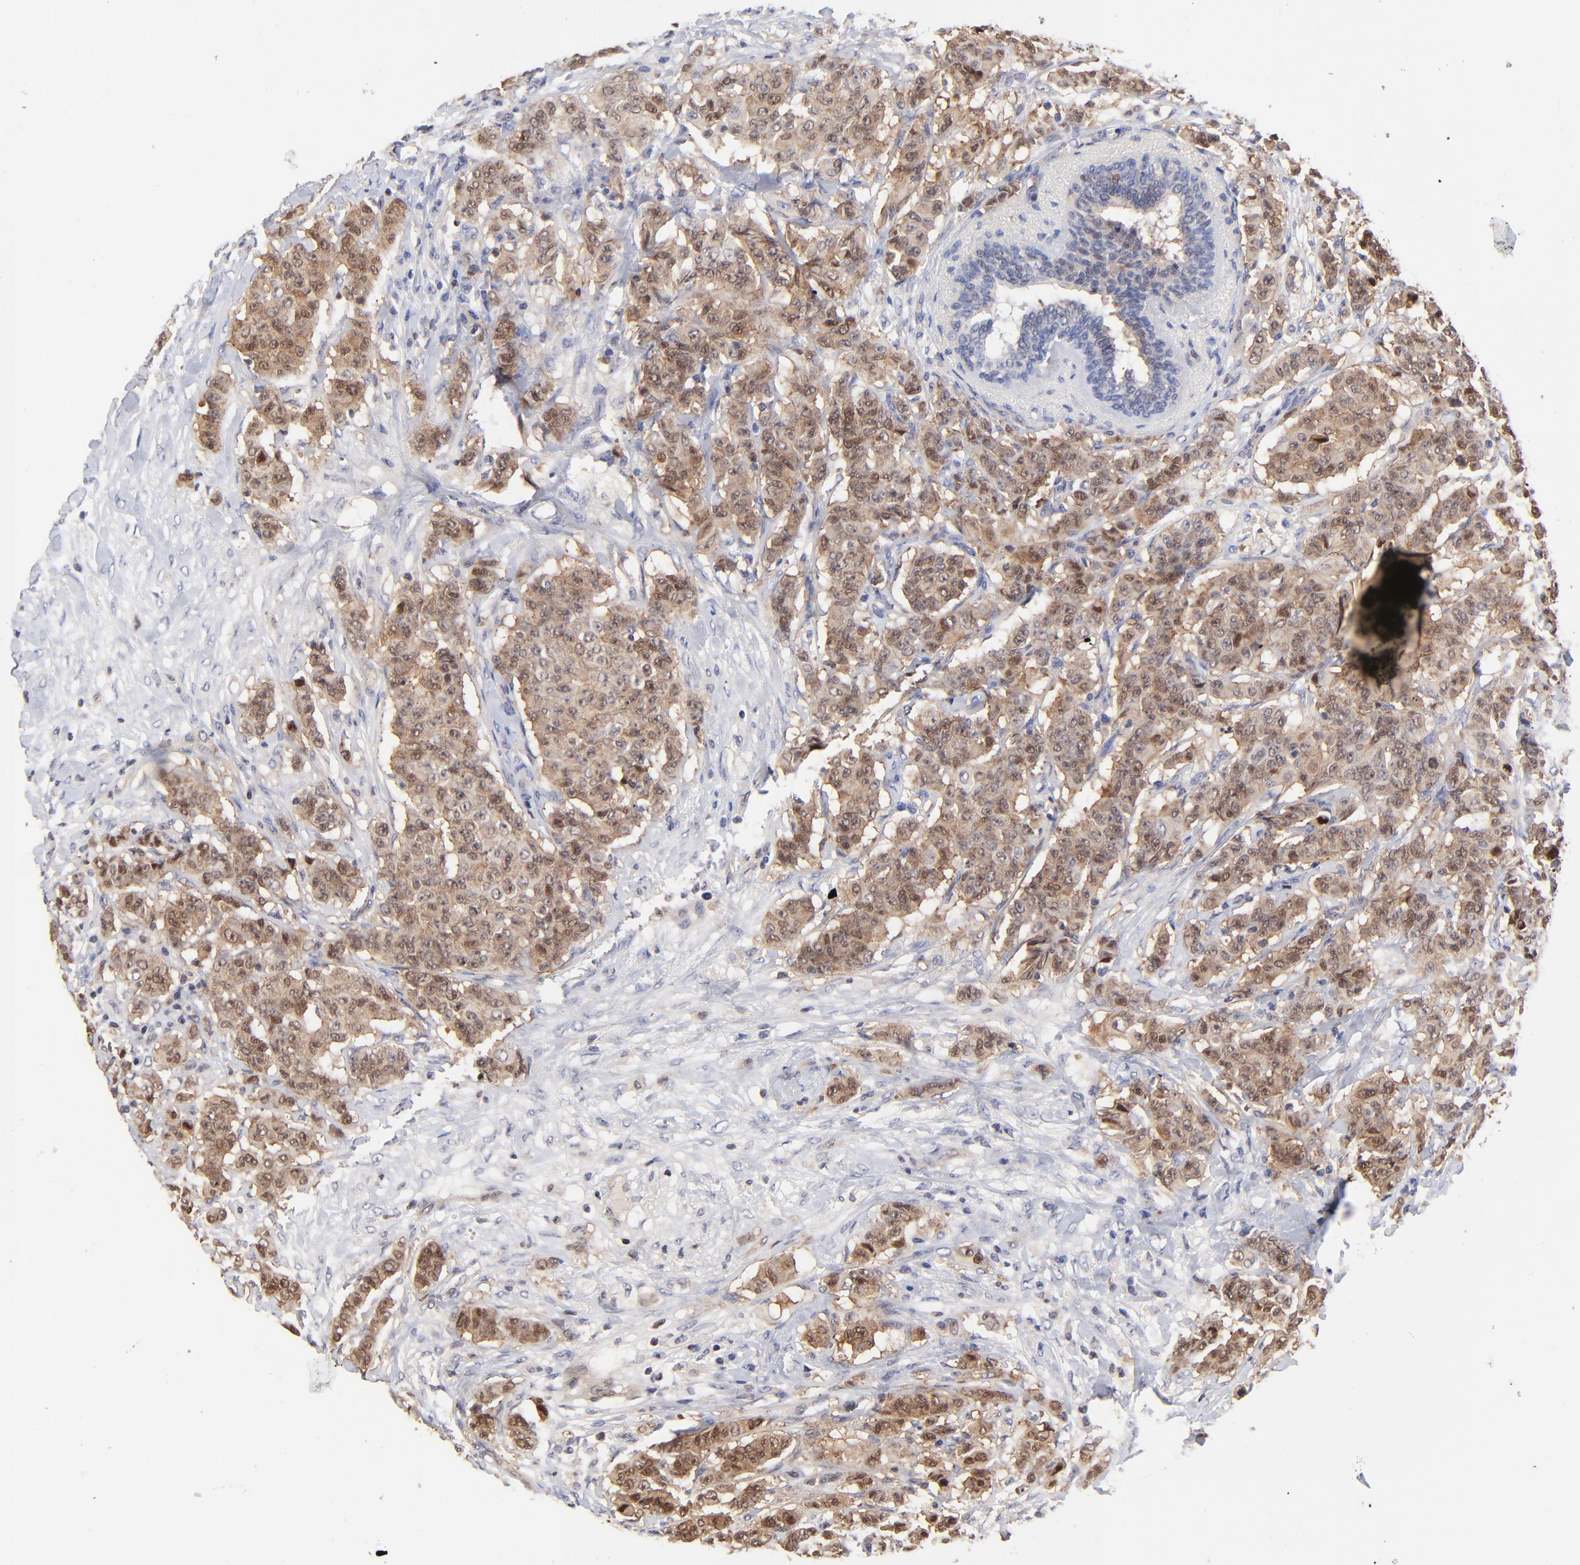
{"staining": {"intensity": "moderate", "quantity": ">75%", "location": "cytoplasmic/membranous,nuclear"}, "tissue": "breast cancer", "cell_type": "Tumor cells", "image_type": "cancer", "snomed": [{"axis": "morphology", "description": "Duct carcinoma"}, {"axis": "topography", "description": "Breast"}], "caption": "Immunohistochemical staining of human invasive ductal carcinoma (breast) displays medium levels of moderate cytoplasmic/membranous and nuclear expression in about >75% of tumor cells.", "gene": "DCTPP1", "patient": {"sex": "female", "age": 40}}